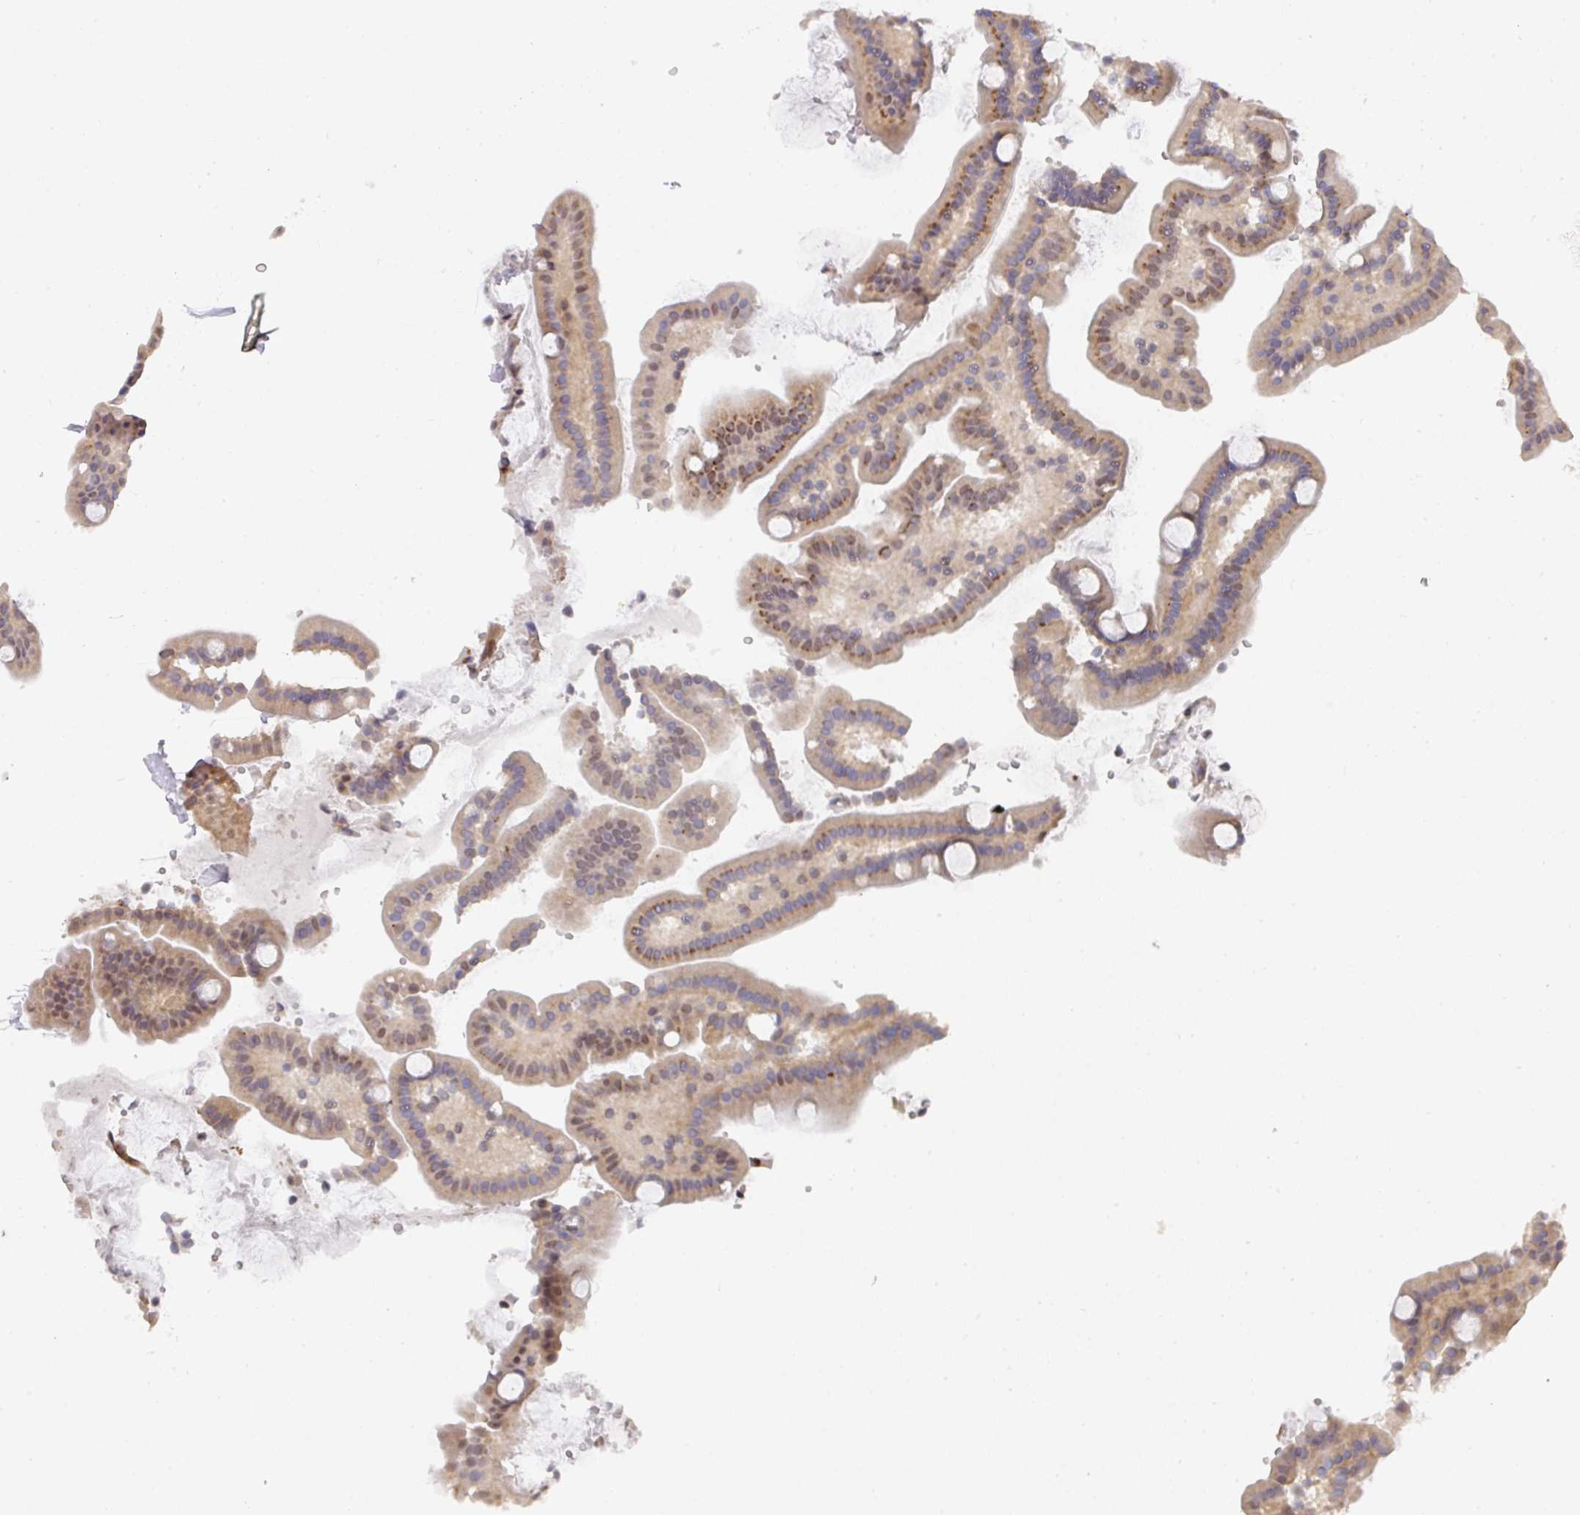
{"staining": {"intensity": "moderate", "quantity": ">75%", "location": "cytoplasmic/membranous"}, "tissue": "duodenum", "cell_type": "Glandular cells", "image_type": "normal", "snomed": [{"axis": "morphology", "description": "Normal tissue, NOS"}, {"axis": "topography", "description": "Duodenum"}], "caption": "The image displays staining of normal duodenum, revealing moderate cytoplasmic/membranous protein staining (brown color) within glandular cells.", "gene": "C18orf25", "patient": {"sex": "male", "age": 55}}